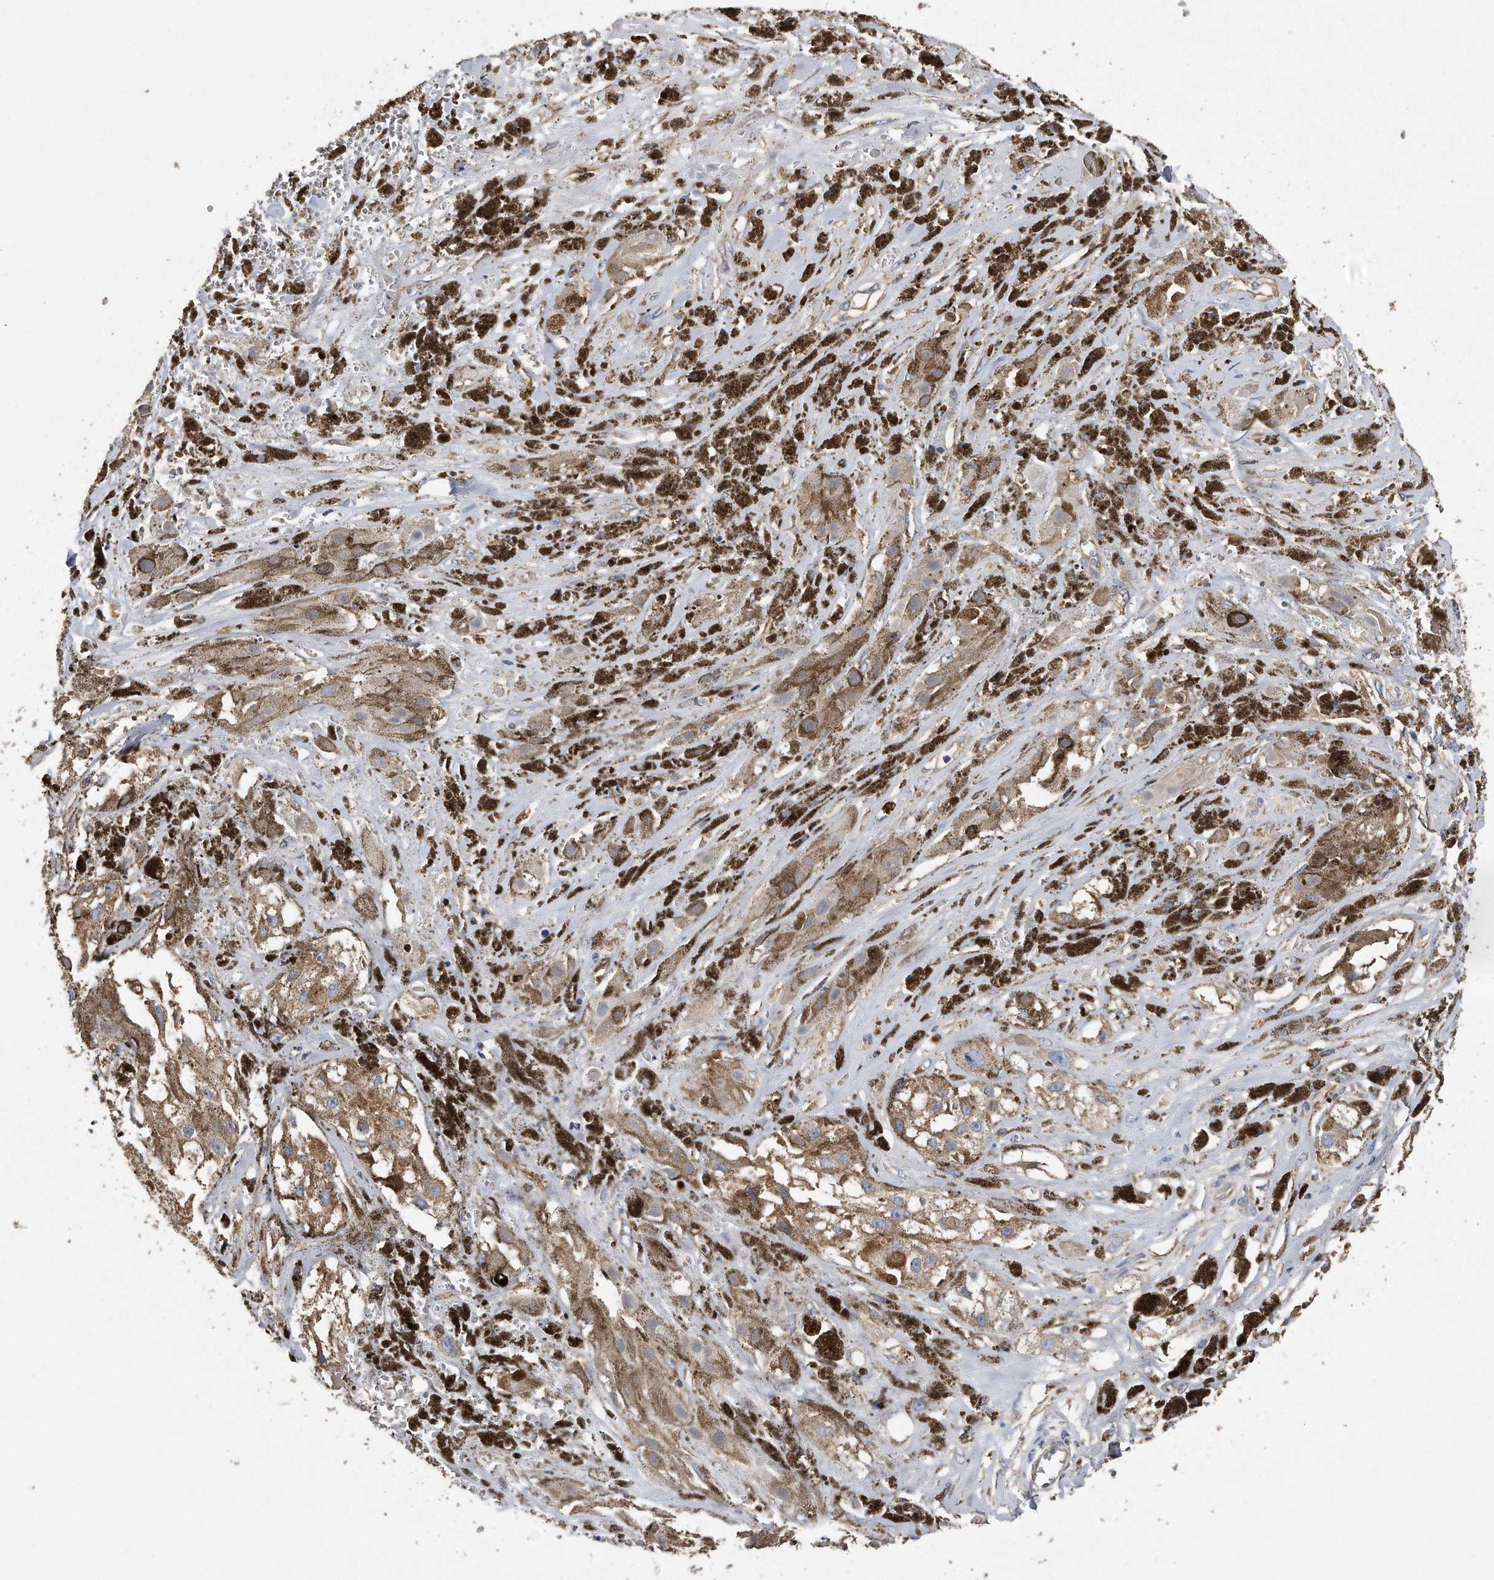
{"staining": {"intensity": "weak", "quantity": ">75%", "location": "cytoplasmic/membranous"}, "tissue": "melanoma", "cell_type": "Tumor cells", "image_type": "cancer", "snomed": [{"axis": "morphology", "description": "Malignant melanoma, NOS"}, {"axis": "topography", "description": "Skin"}], "caption": "Approximately >75% of tumor cells in human melanoma exhibit weak cytoplasmic/membranous protein positivity as visualized by brown immunohistochemical staining.", "gene": "CDCP1", "patient": {"sex": "male", "age": 88}}